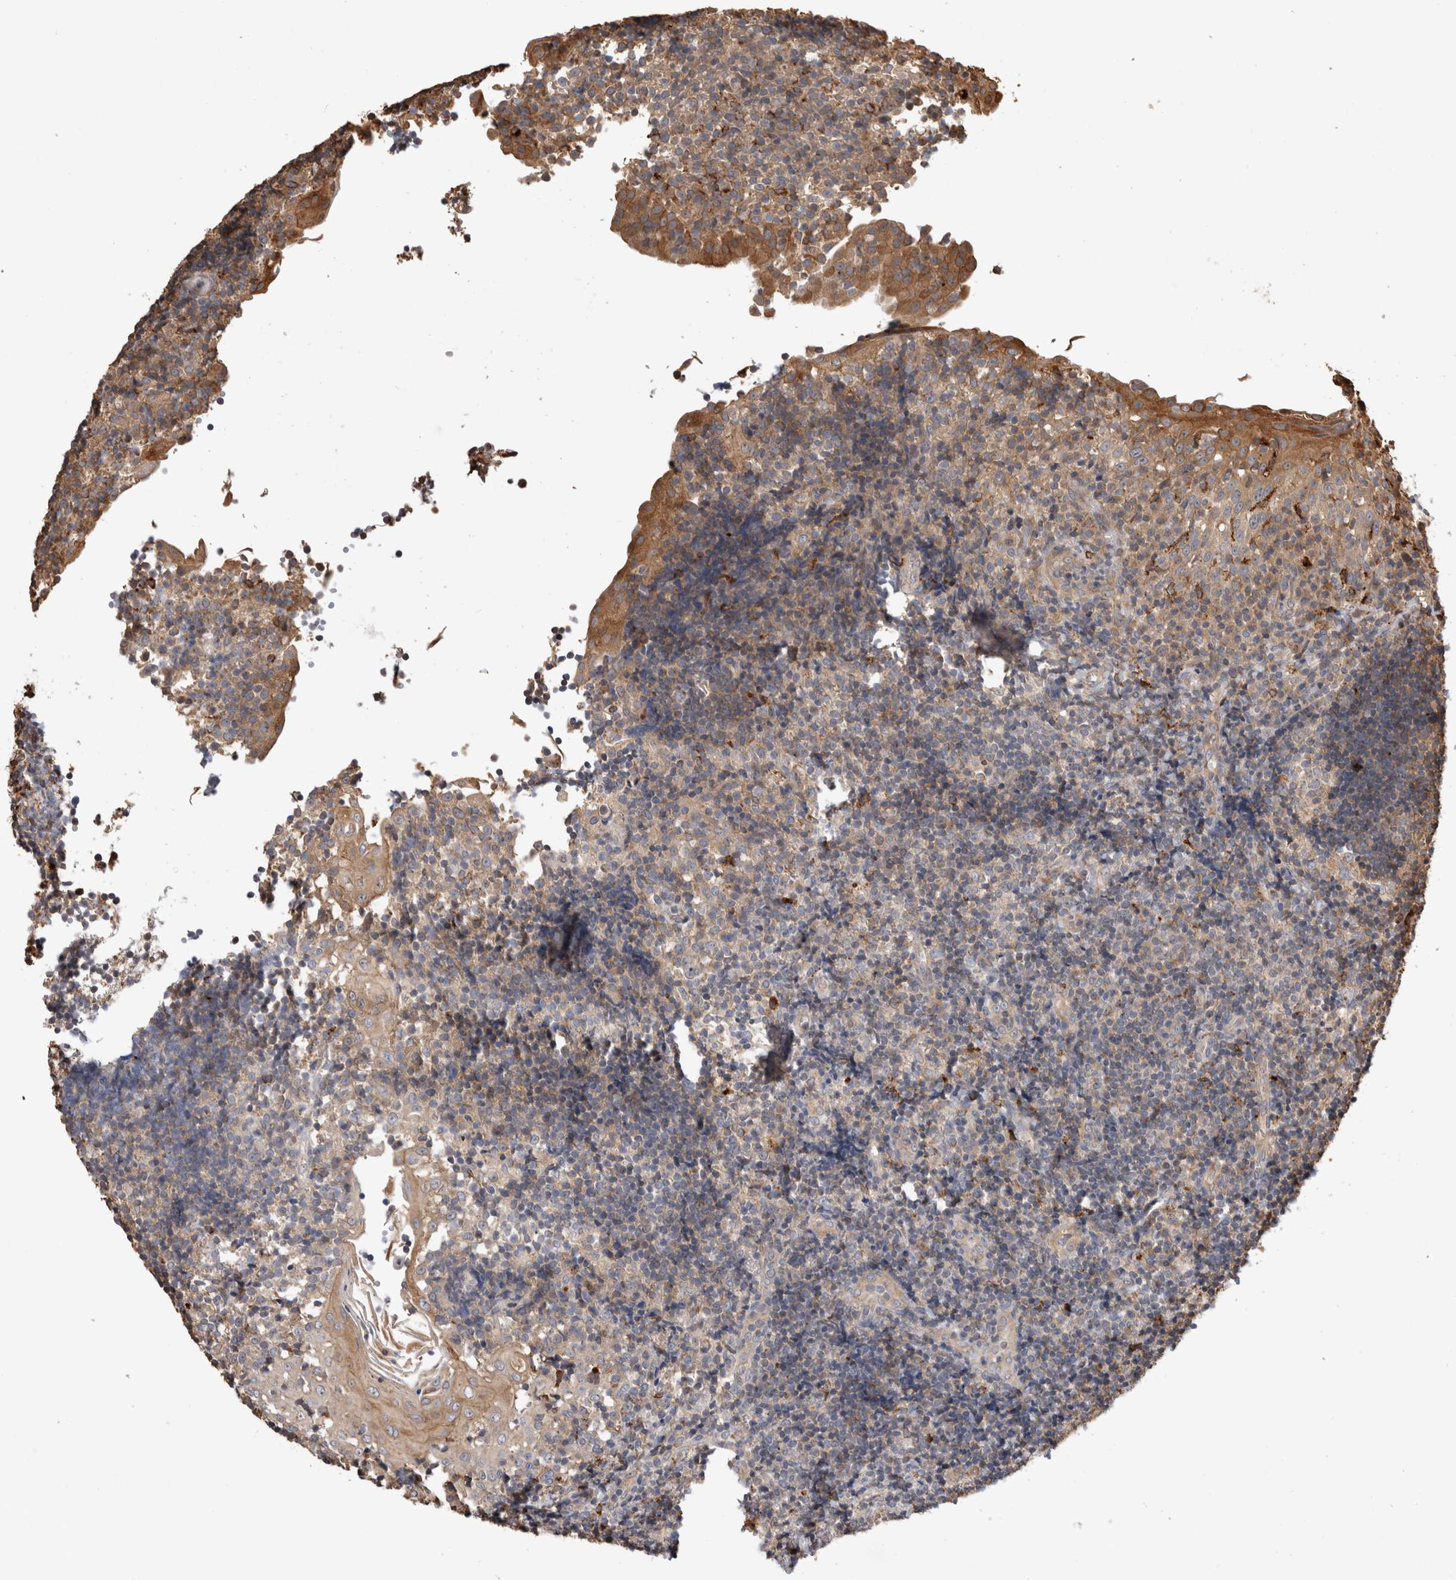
{"staining": {"intensity": "weak", "quantity": "25%-75%", "location": "cytoplasmic/membranous"}, "tissue": "tonsil", "cell_type": "Non-germinal center cells", "image_type": "normal", "snomed": [{"axis": "morphology", "description": "Normal tissue, NOS"}, {"axis": "topography", "description": "Tonsil"}], "caption": "Immunohistochemistry (IHC) of unremarkable tonsil exhibits low levels of weak cytoplasmic/membranous positivity in approximately 25%-75% of non-germinal center cells.", "gene": "CLIP1", "patient": {"sex": "female", "age": 40}}